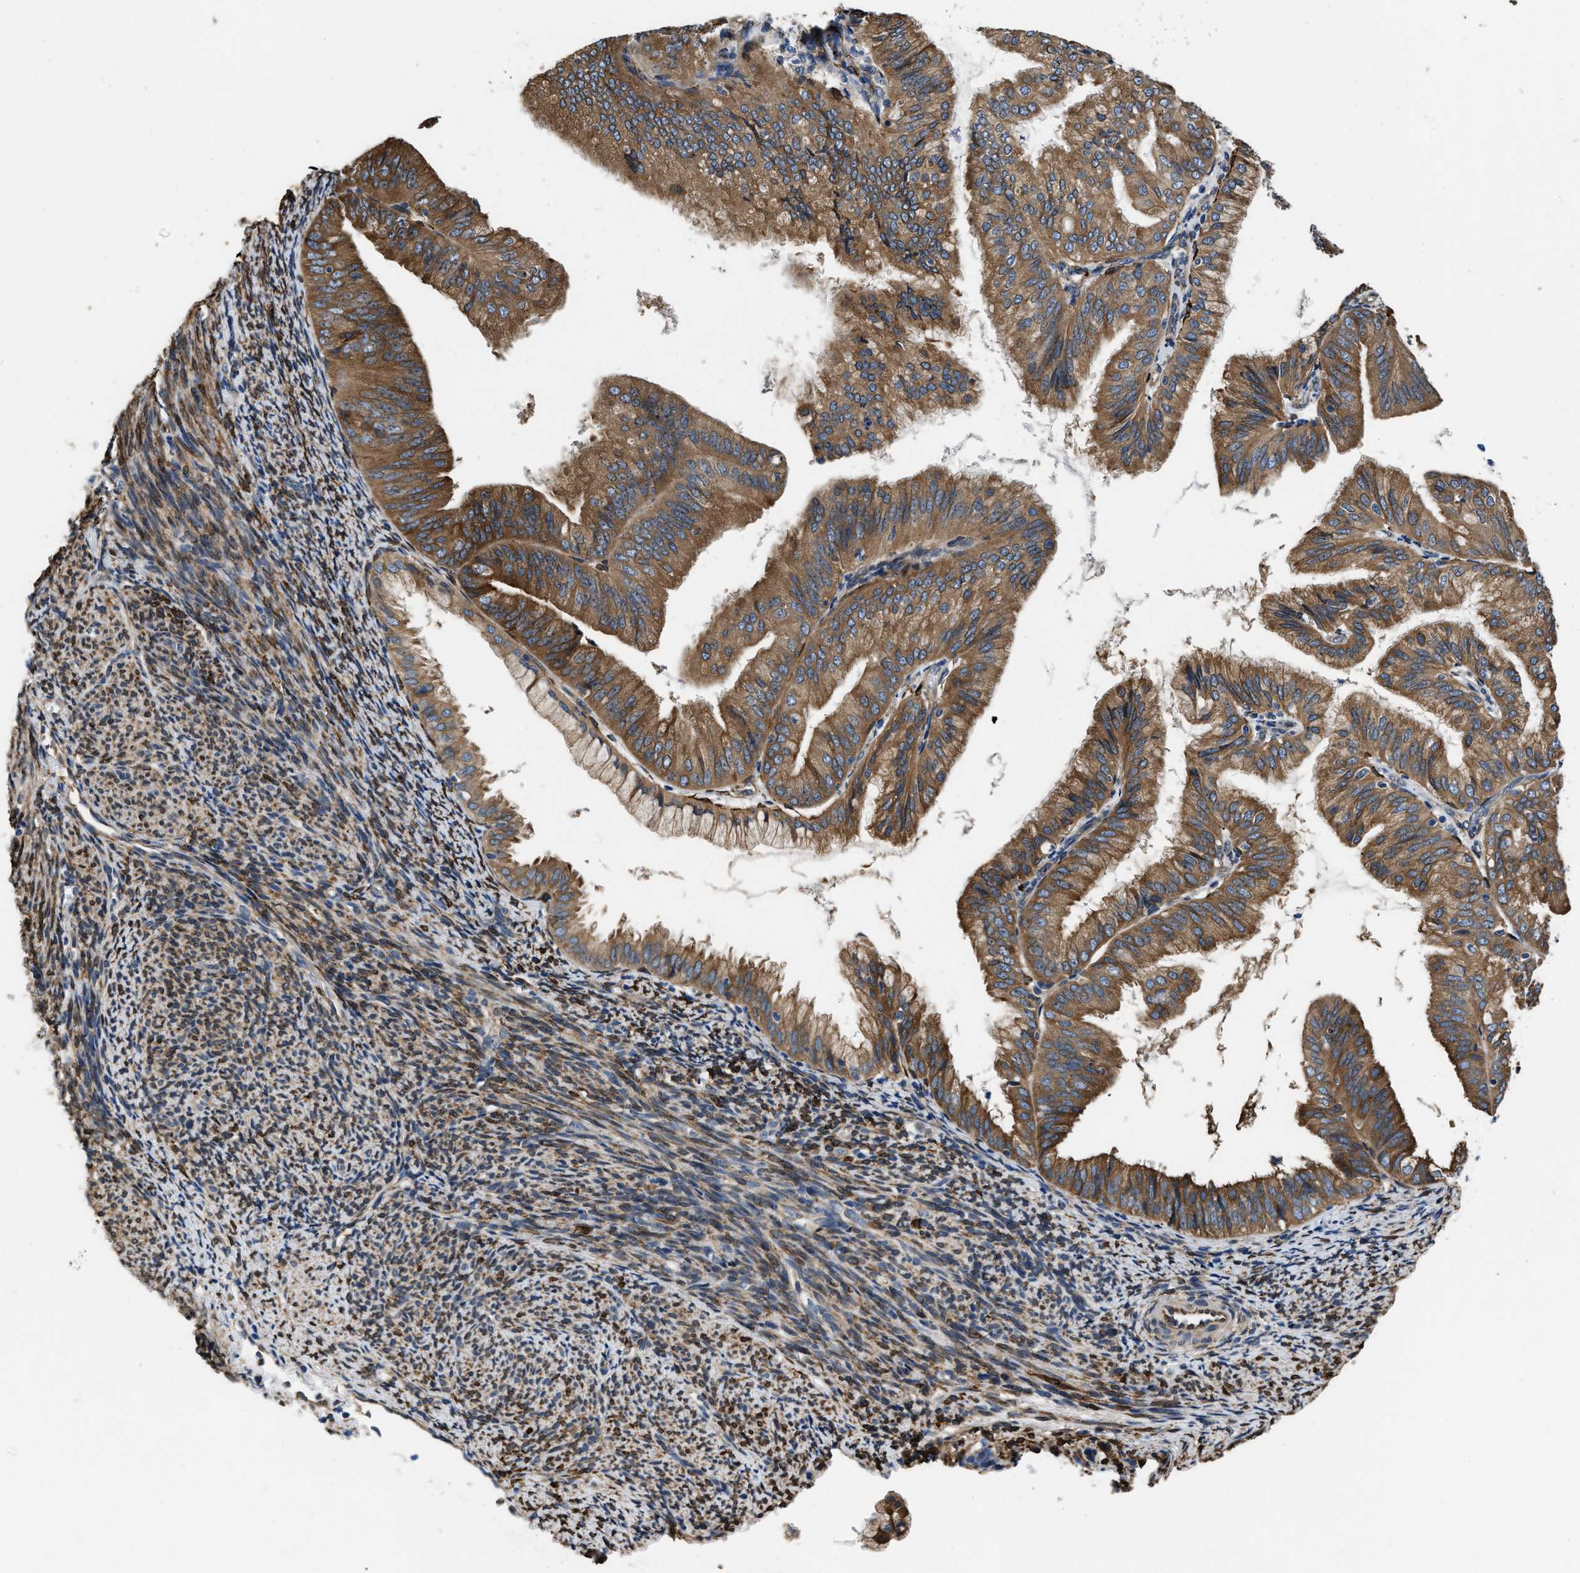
{"staining": {"intensity": "strong", "quantity": ">75%", "location": "cytoplasmic/membranous"}, "tissue": "endometrial cancer", "cell_type": "Tumor cells", "image_type": "cancer", "snomed": [{"axis": "morphology", "description": "Adenocarcinoma, NOS"}, {"axis": "topography", "description": "Endometrium"}], "caption": "IHC of human endometrial cancer (adenocarcinoma) shows high levels of strong cytoplasmic/membranous positivity in approximately >75% of tumor cells.", "gene": "ARL6IP5", "patient": {"sex": "female", "age": 63}}